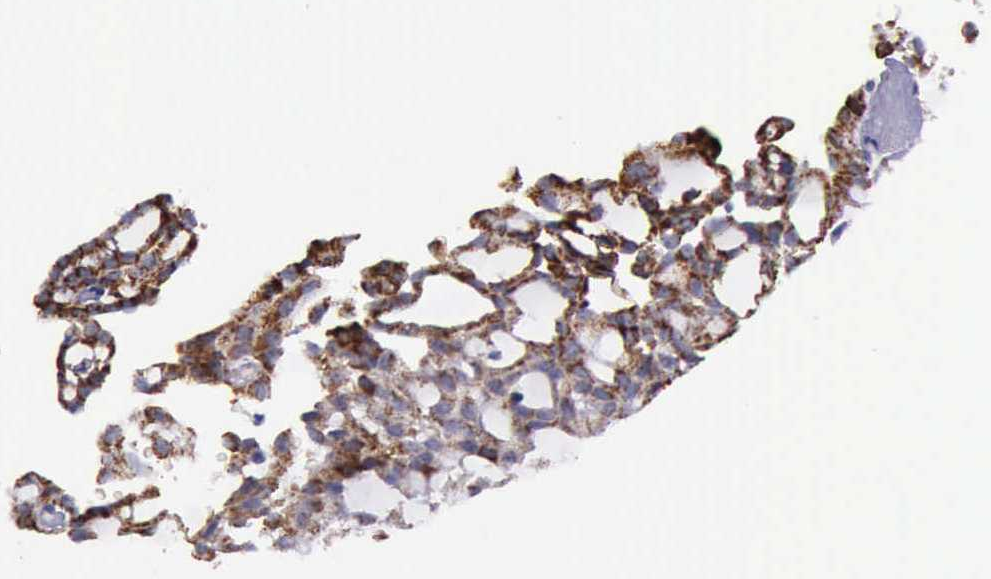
{"staining": {"intensity": "moderate", "quantity": "25%-75%", "location": "cytoplasmic/membranous"}, "tissue": "renal cancer", "cell_type": "Tumor cells", "image_type": "cancer", "snomed": [{"axis": "morphology", "description": "Adenocarcinoma, NOS"}, {"axis": "topography", "description": "Kidney"}], "caption": "Tumor cells exhibit medium levels of moderate cytoplasmic/membranous staining in about 25%-75% of cells in adenocarcinoma (renal). (DAB IHC, brown staining for protein, blue staining for nuclei).", "gene": "TXN2", "patient": {"sex": "male", "age": 63}}